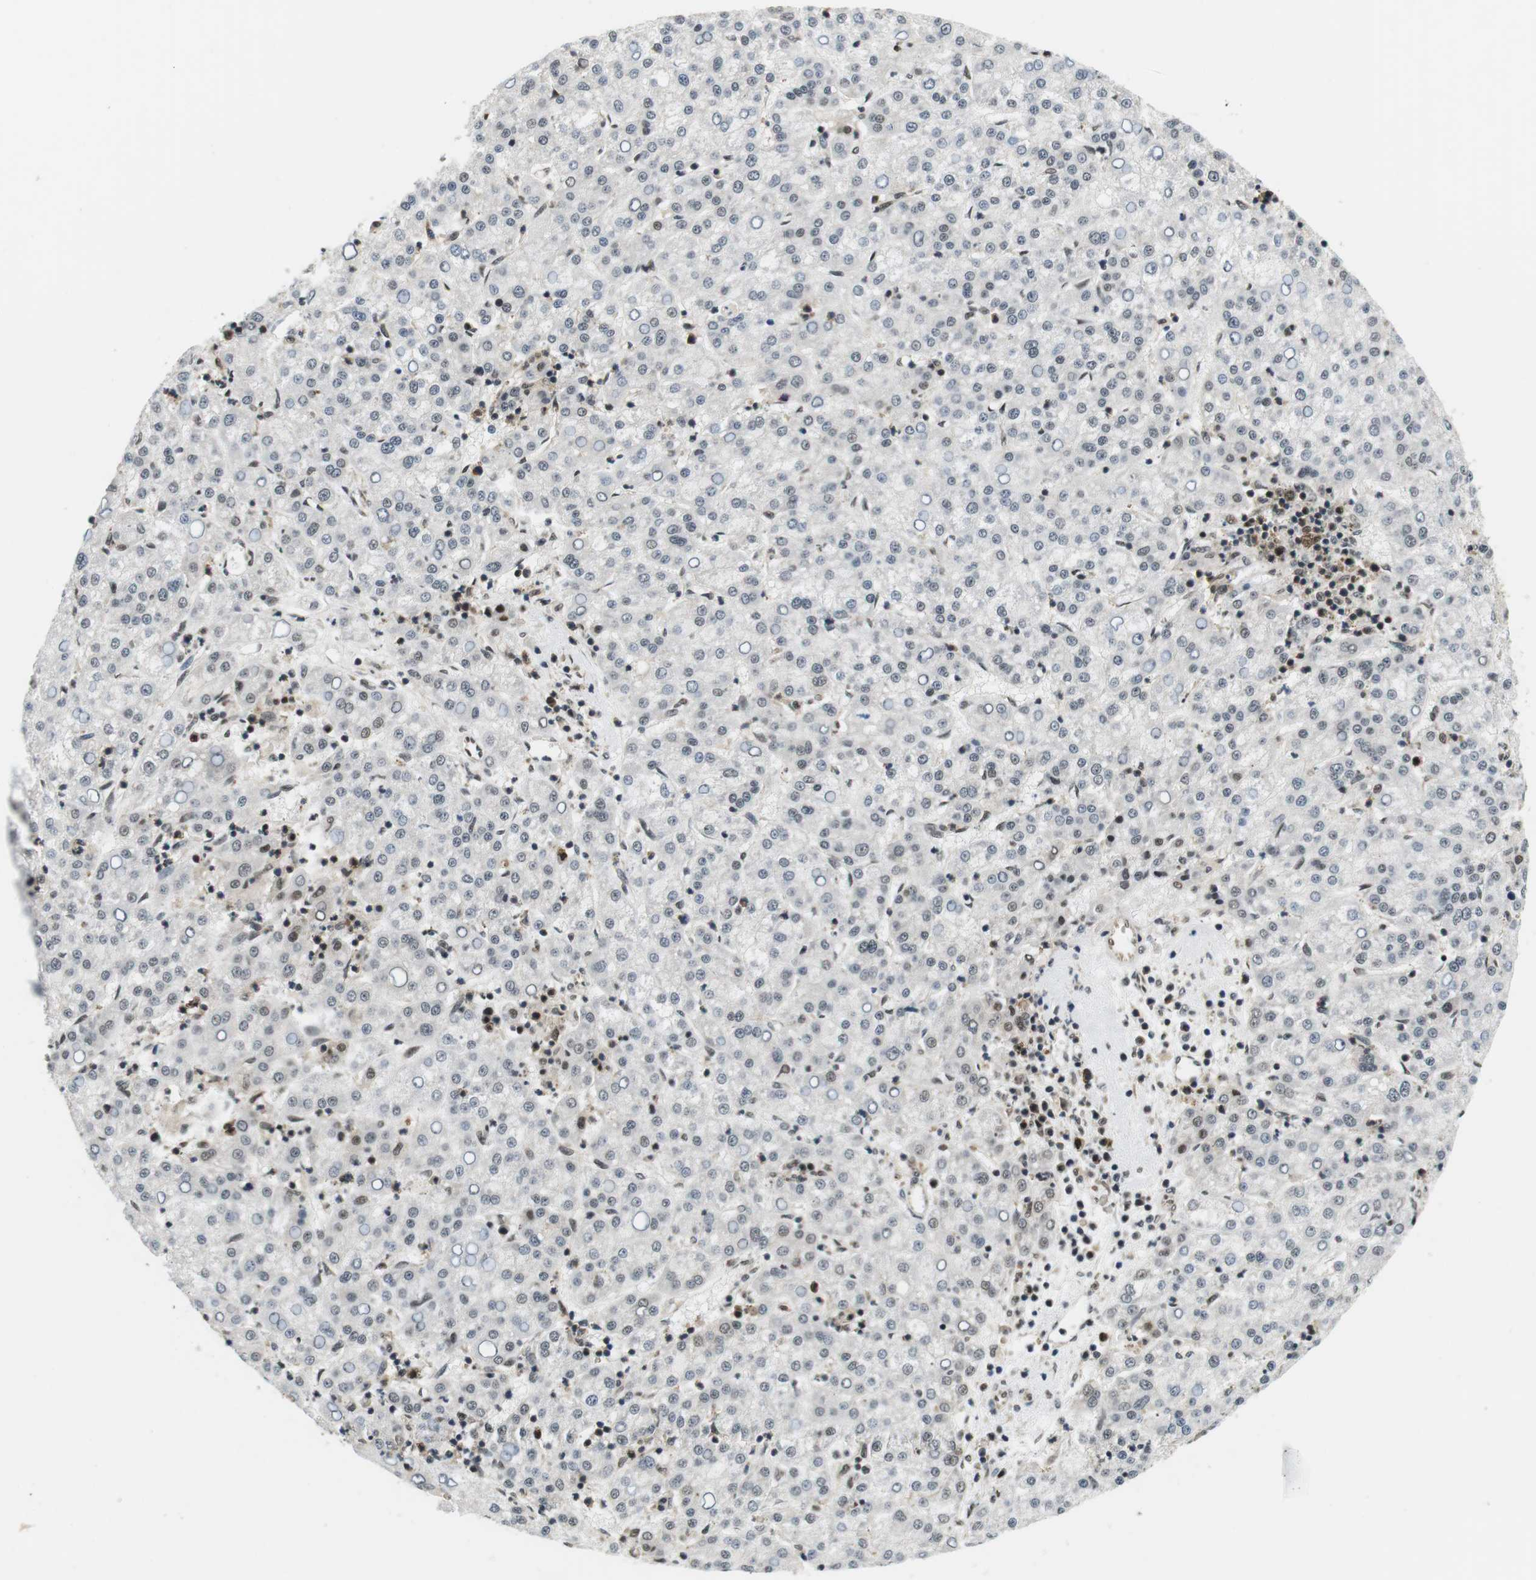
{"staining": {"intensity": "weak", "quantity": "<25%", "location": "nuclear"}, "tissue": "liver cancer", "cell_type": "Tumor cells", "image_type": "cancer", "snomed": [{"axis": "morphology", "description": "Carcinoma, Hepatocellular, NOS"}, {"axis": "topography", "description": "Liver"}], "caption": "Immunohistochemistry (IHC) histopathology image of liver hepatocellular carcinoma stained for a protein (brown), which displays no expression in tumor cells. Nuclei are stained in blue.", "gene": "CSNK2B", "patient": {"sex": "female", "age": 58}}